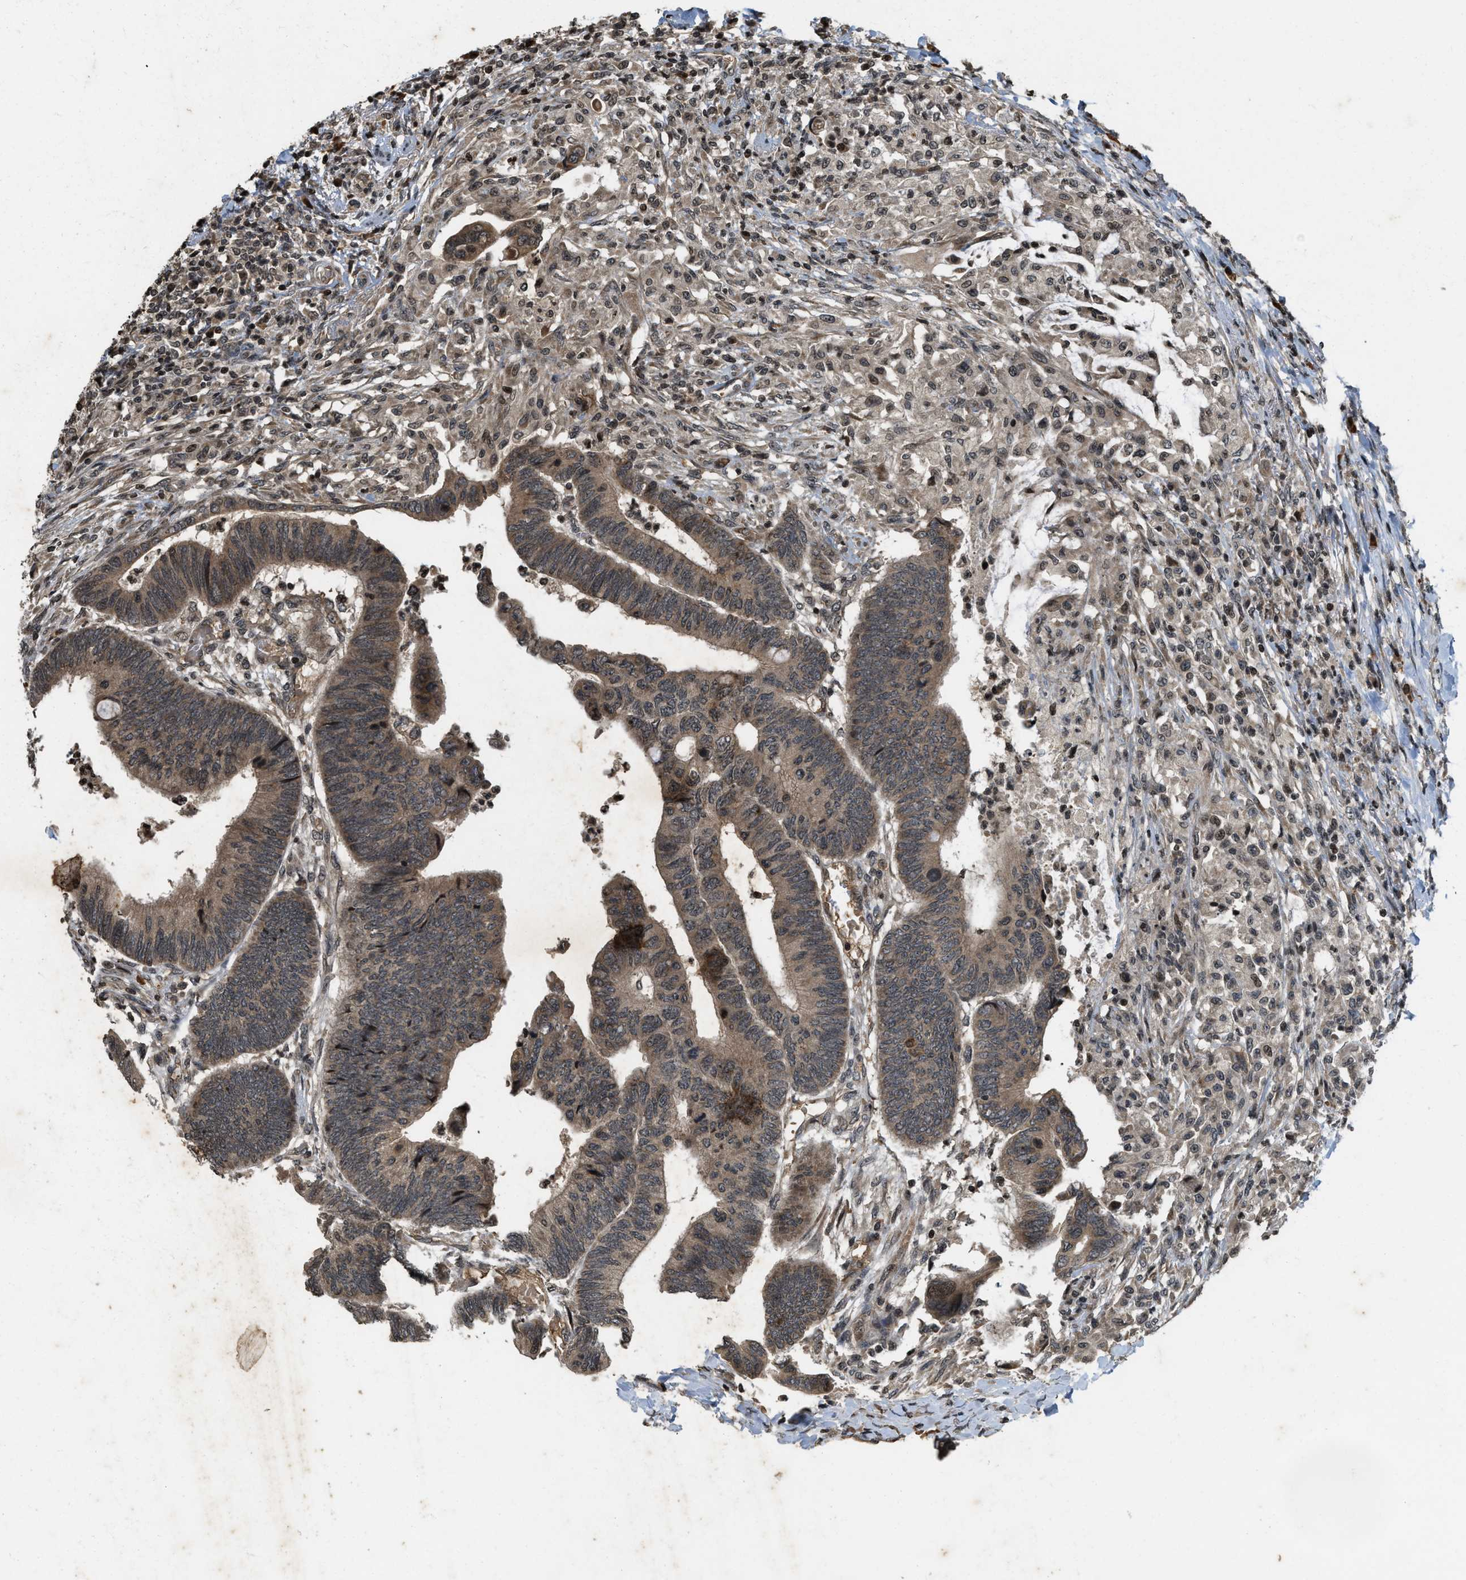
{"staining": {"intensity": "moderate", "quantity": ">75%", "location": "cytoplasmic/membranous"}, "tissue": "colorectal cancer", "cell_type": "Tumor cells", "image_type": "cancer", "snomed": [{"axis": "morphology", "description": "Normal tissue, NOS"}, {"axis": "morphology", "description": "Adenocarcinoma, NOS"}, {"axis": "topography", "description": "Rectum"}, {"axis": "topography", "description": "Peripheral nerve tissue"}], "caption": "Immunohistochemical staining of colorectal cancer exhibits medium levels of moderate cytoplasmic/membranous protein positivity in about >75% of tumor cells.", "gene": "SIAH1", "patient": {"sex": "male", "age": 92}}